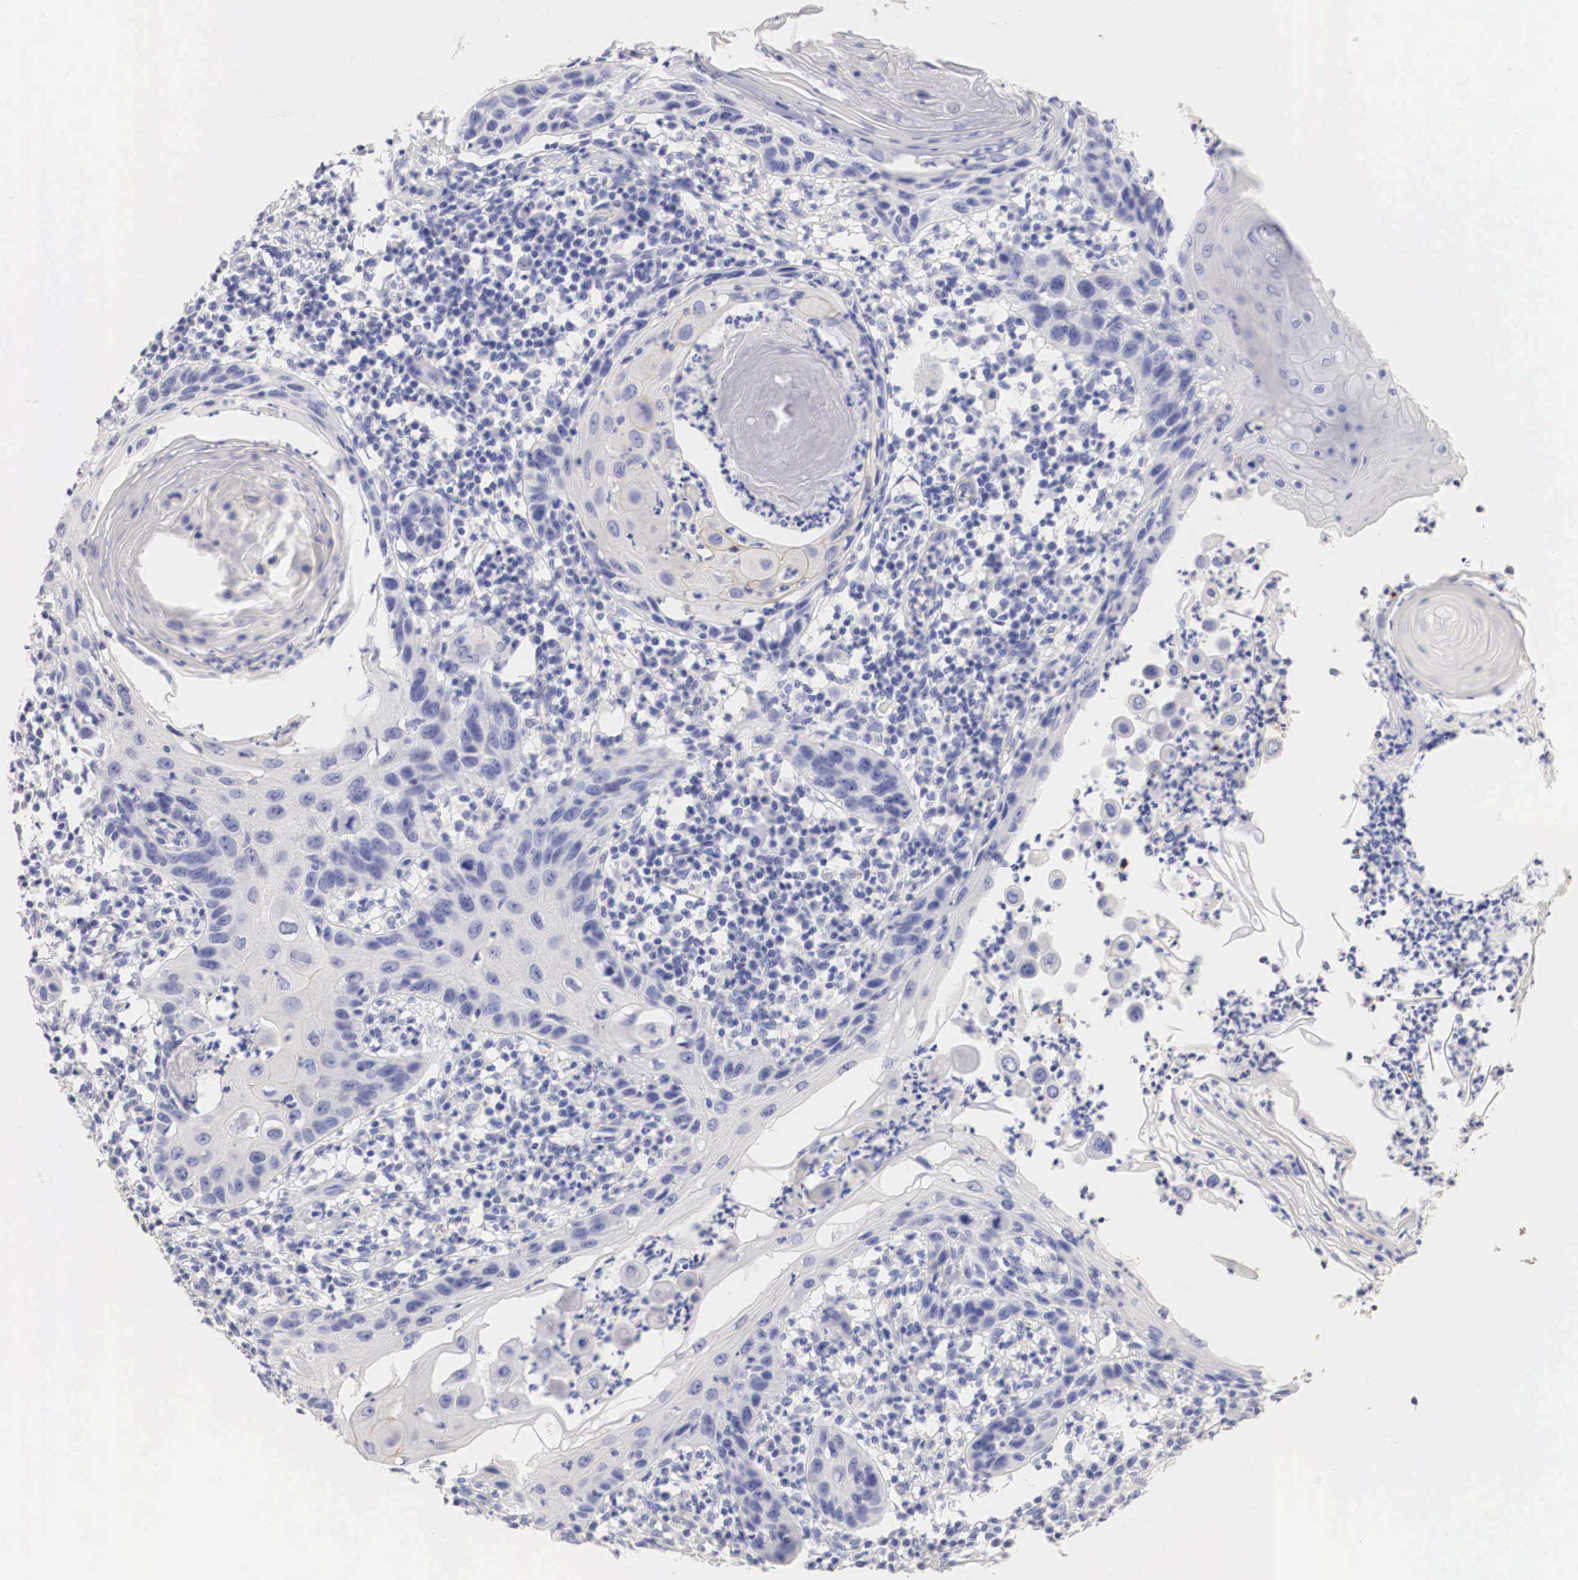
{"staining": {"intensity": "negative", "quantity": "none", "location": "none"}, "tissue": "skin cancer", "cell_type": "Tumor cells", "image_type": "cancer", "snomed": [{"axis": "morphology", "description": "Squamous cell carcinoma, NOS"}, {"axis": "topography", "description": "Skin"}], "caption": "There is no significant expression in tumor cells of squamous cell carcinoma (skin).", "gene": "ERBB2", "patient": {"sex": "female", "age": 74}}